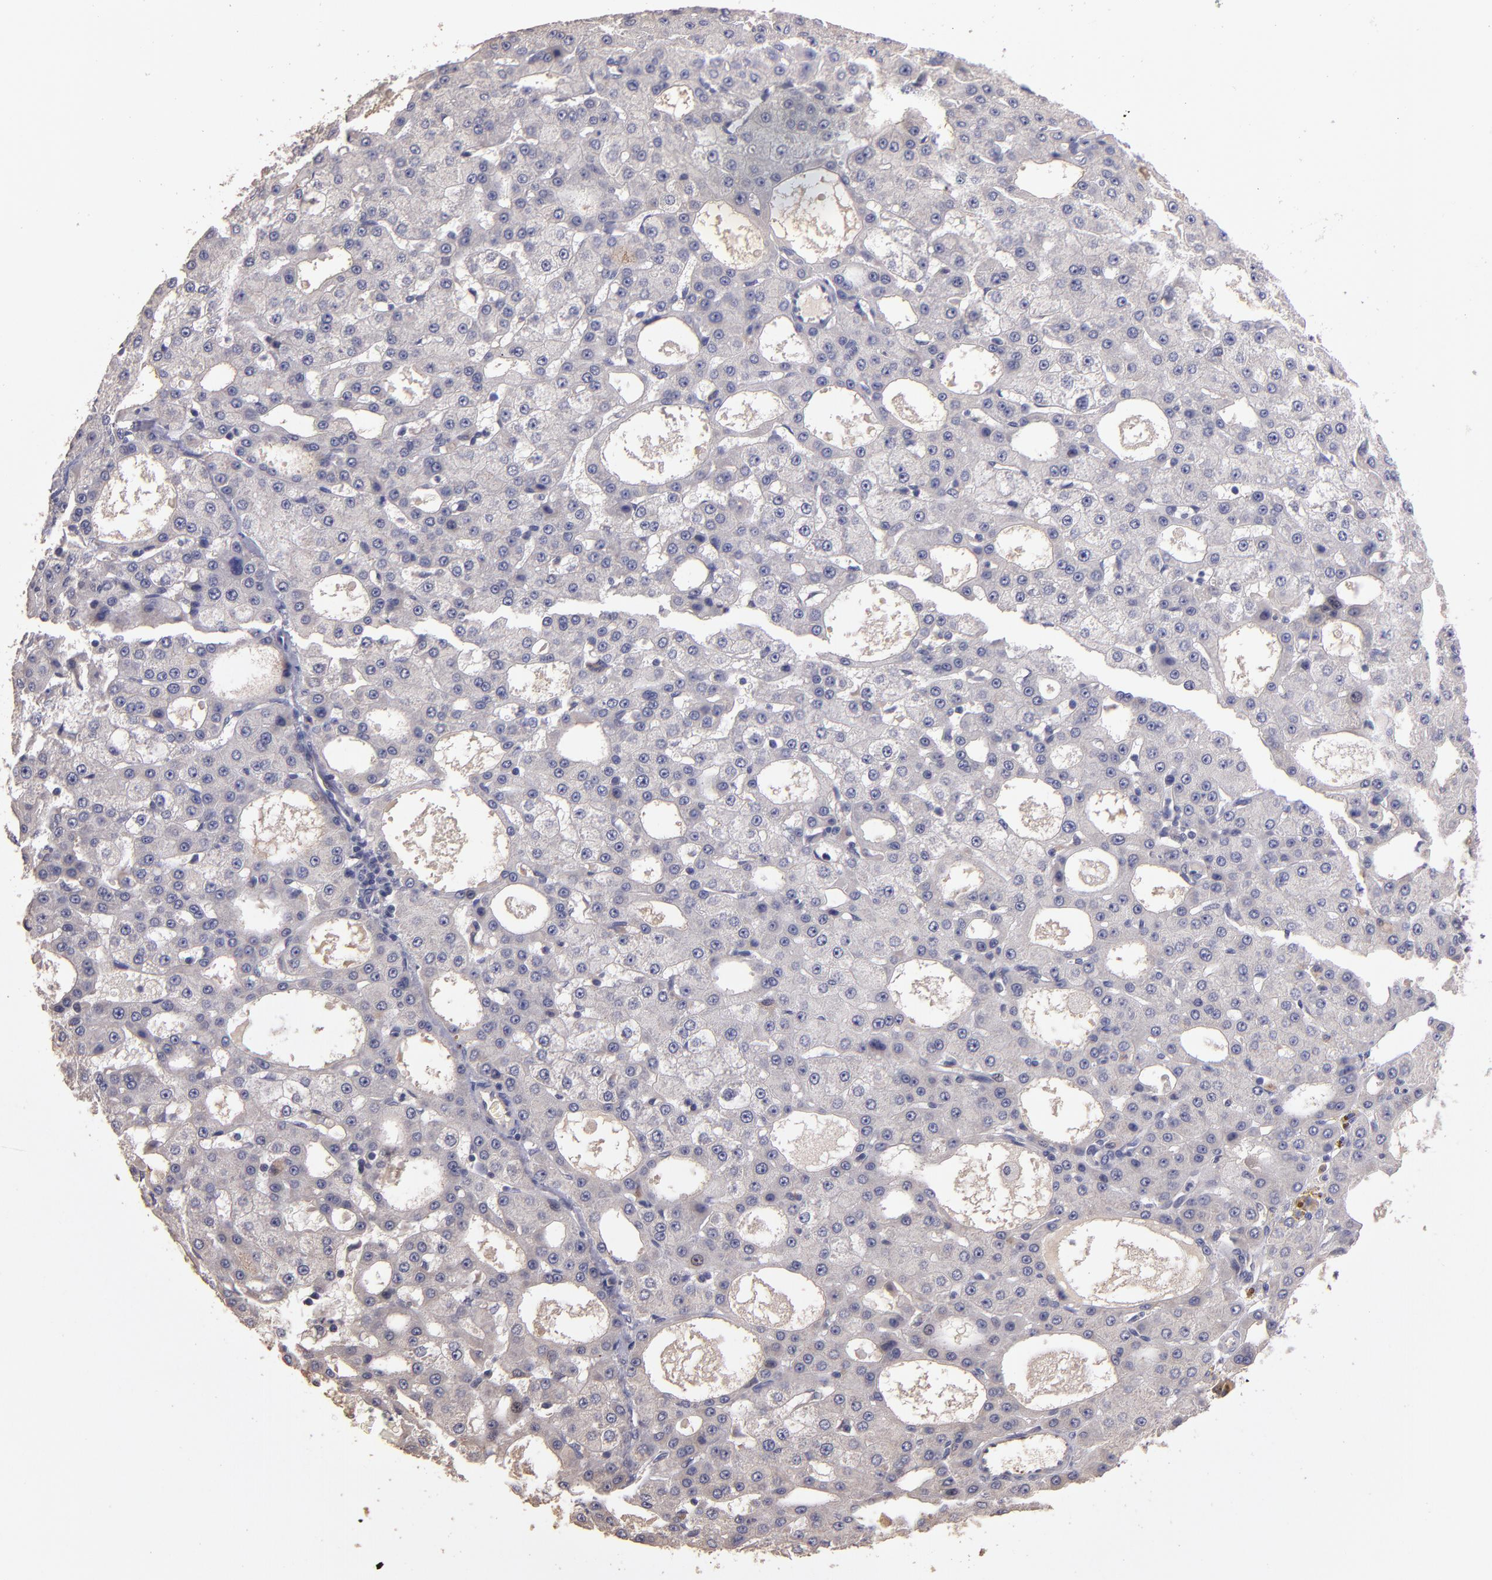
{"staining": {"intensity": "negative", "quantity": "none", "location": "none"}, "tissue": "liver cancer", "cell_type": "Tumor cells", "image_type": "cancer", "snomed": [{"axis": "morphology", "description": "Carcinoma, Hepatocellular, NOS"}, {"axis": "topography", "description": "Liver"}], "caption": "Immunohistochemical staining of human liver cancer shows no significant staining in tumor cells. (DAB IHC with hematoxylin counter stain).", "gene": "GNAZ", "patient": {"sex": "male", "age": 47}}